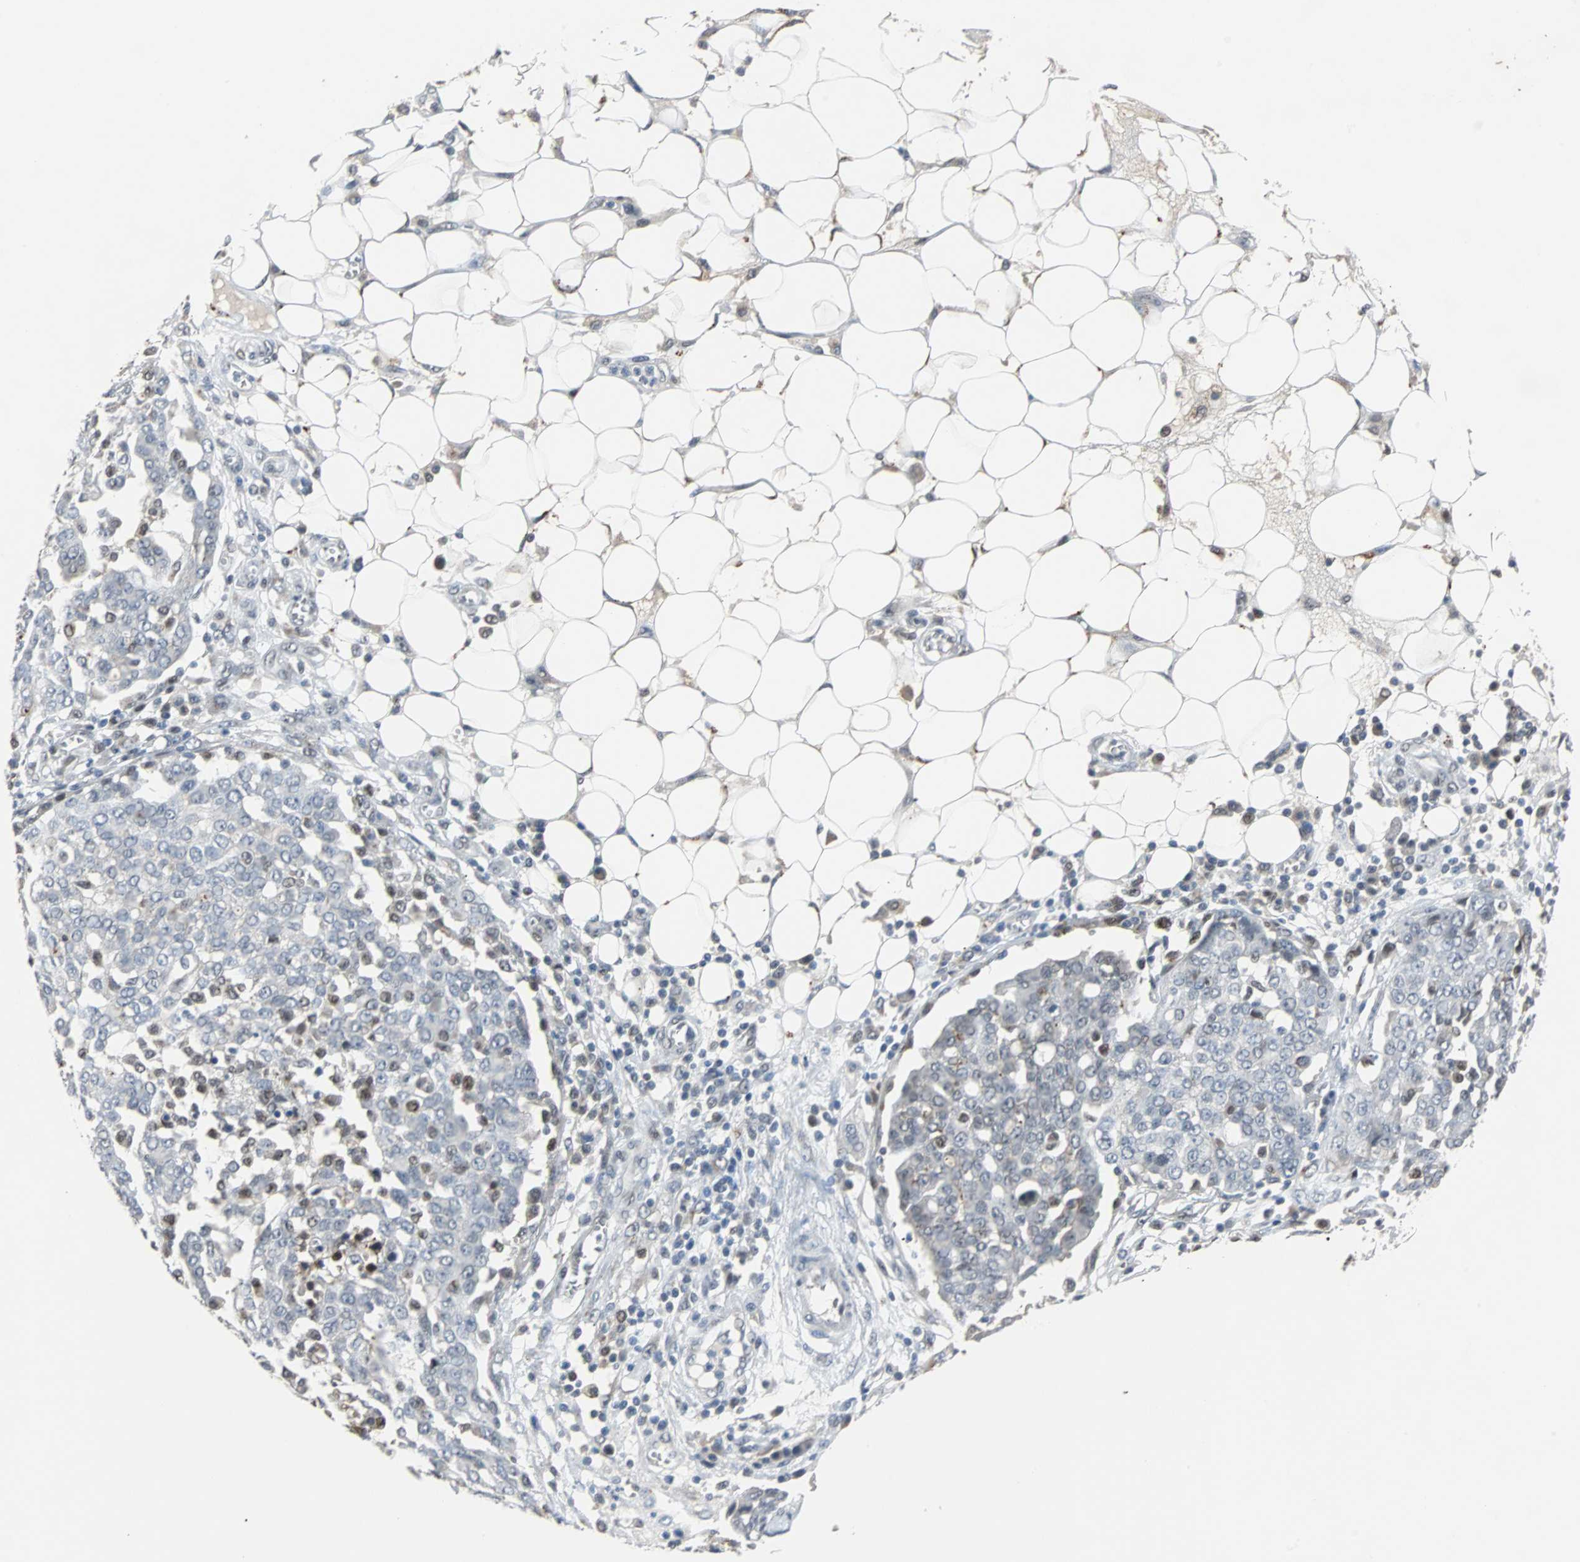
{"staining": {"intensity": "weak", "quantity": "25%-75%", "location": "nuclear"}, "tissue": "ovarian cancer", "cell_type": "Tumor cells", "image_type": "cancer", "snomed": [{"axis": "morphology", "description": "Cystadenocarcinoma, serous, NOS"}, {"axis": "topography", "description": "Soft tissue"}, {"axis": "topography", "description": "Ovary"}], "caption": "The immunohistochemical stain labels weak nuclear expression in tumor cells of ovarian cancer (serous cystadenocarcinoma) tissue.", "gene": "HLX", "patient": {"sex": "female", "age": 57}}